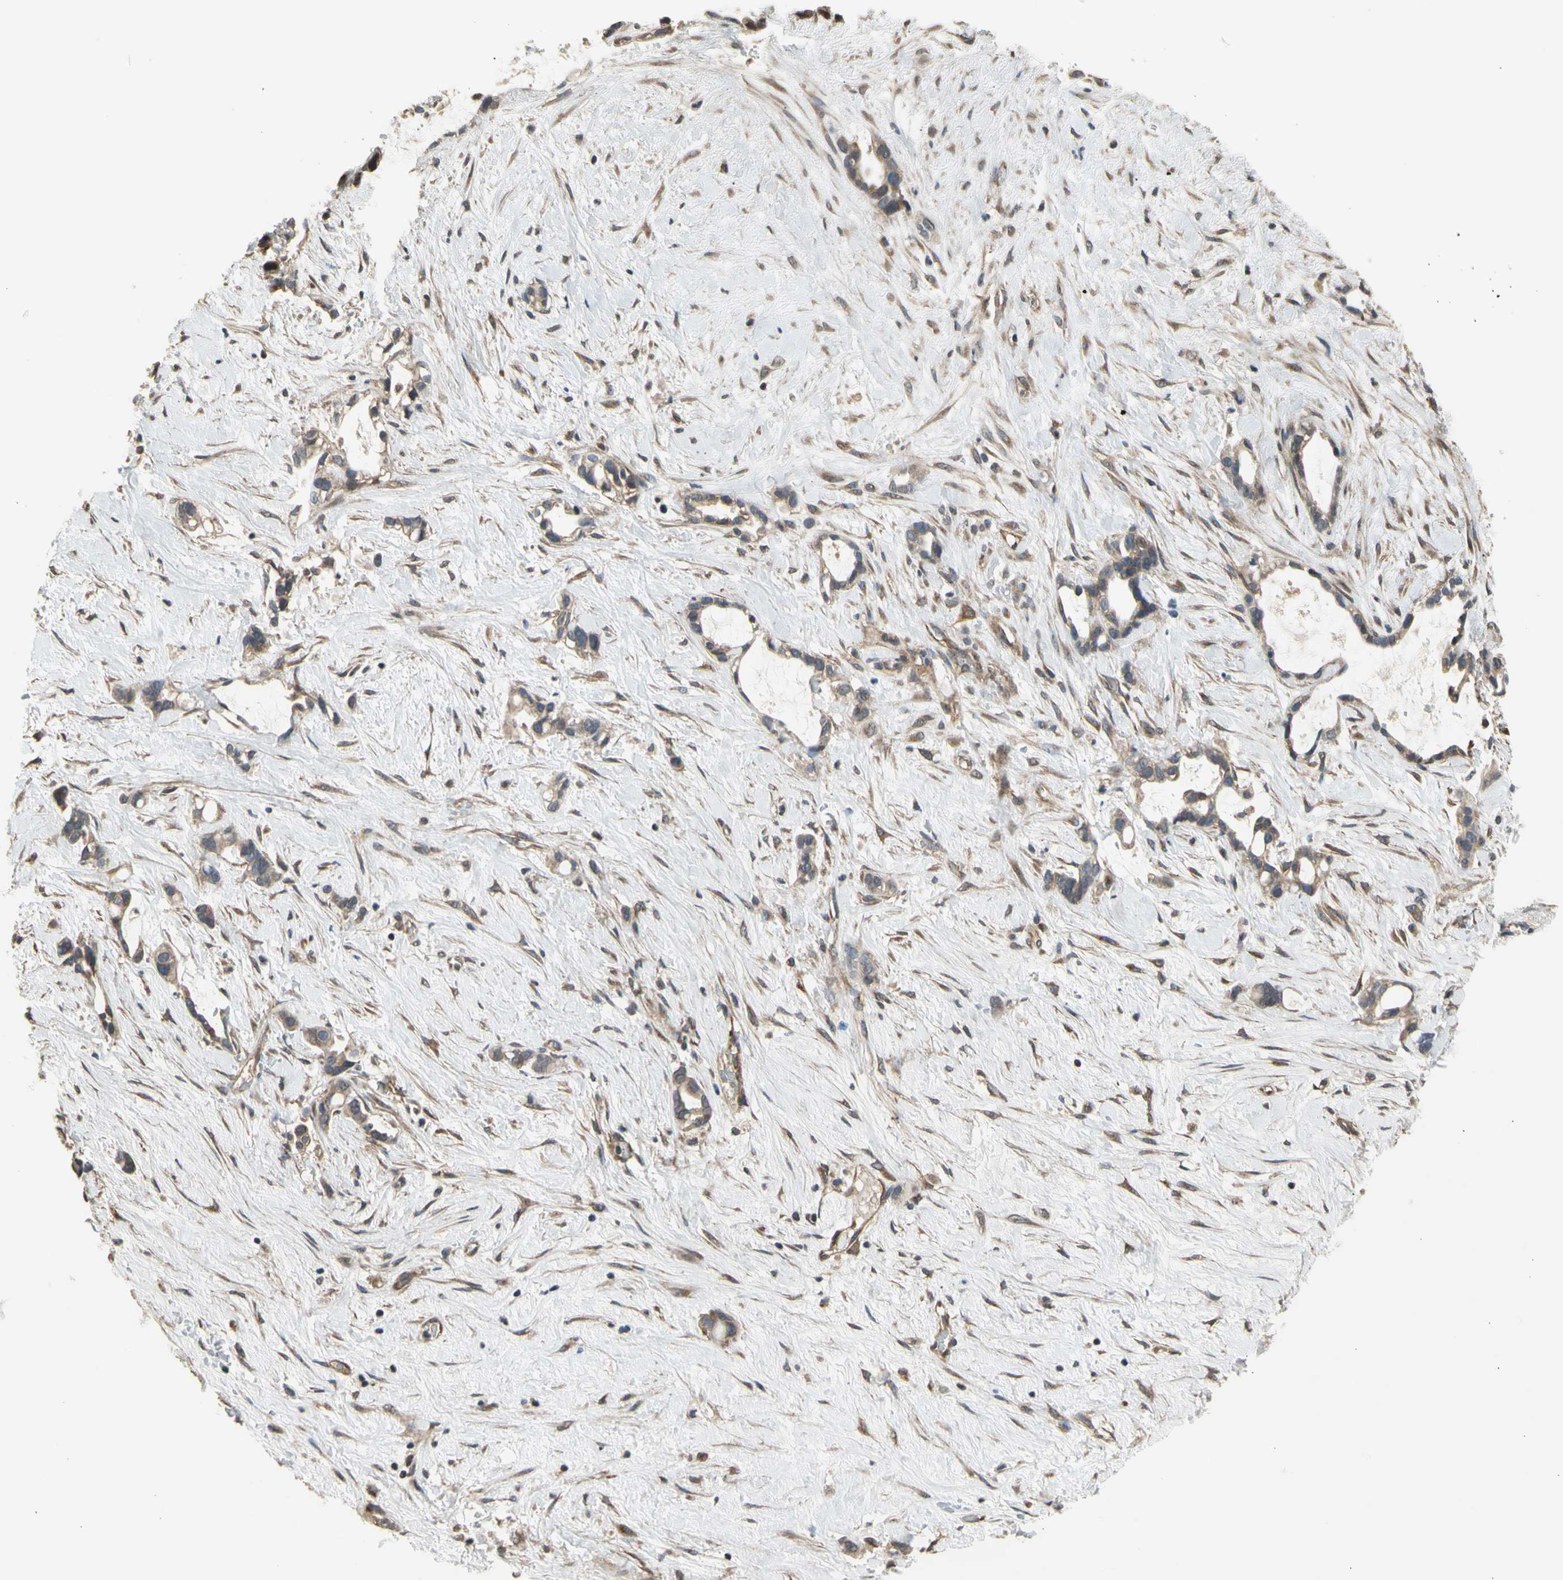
{"staining": {"intensity": "moderate", "quantity": ">75%", "location": "cytoplasmic/membranous"}, "tissue": "liver cancer", "cell_type": "Tumor cells", "image_type": "cancer", "snomed": [{"axis": "morphology", "description": "Cholangiocarcinoma"}, {"axis": "topography", "description": "Liver"}], "caption": "IHC (DAB) staining of cholangiocarcinoma (liver) reveals moderate cytoplasmic/membranous protein expression in approximately >75% of tumor cells. The staining is performed using DAB brown chromogen to label protein expression. The nuclei are counter-stained blue using hematoxylin.", "gene": "EFNB2", "patient": {"sex": "female", "age": 65}}